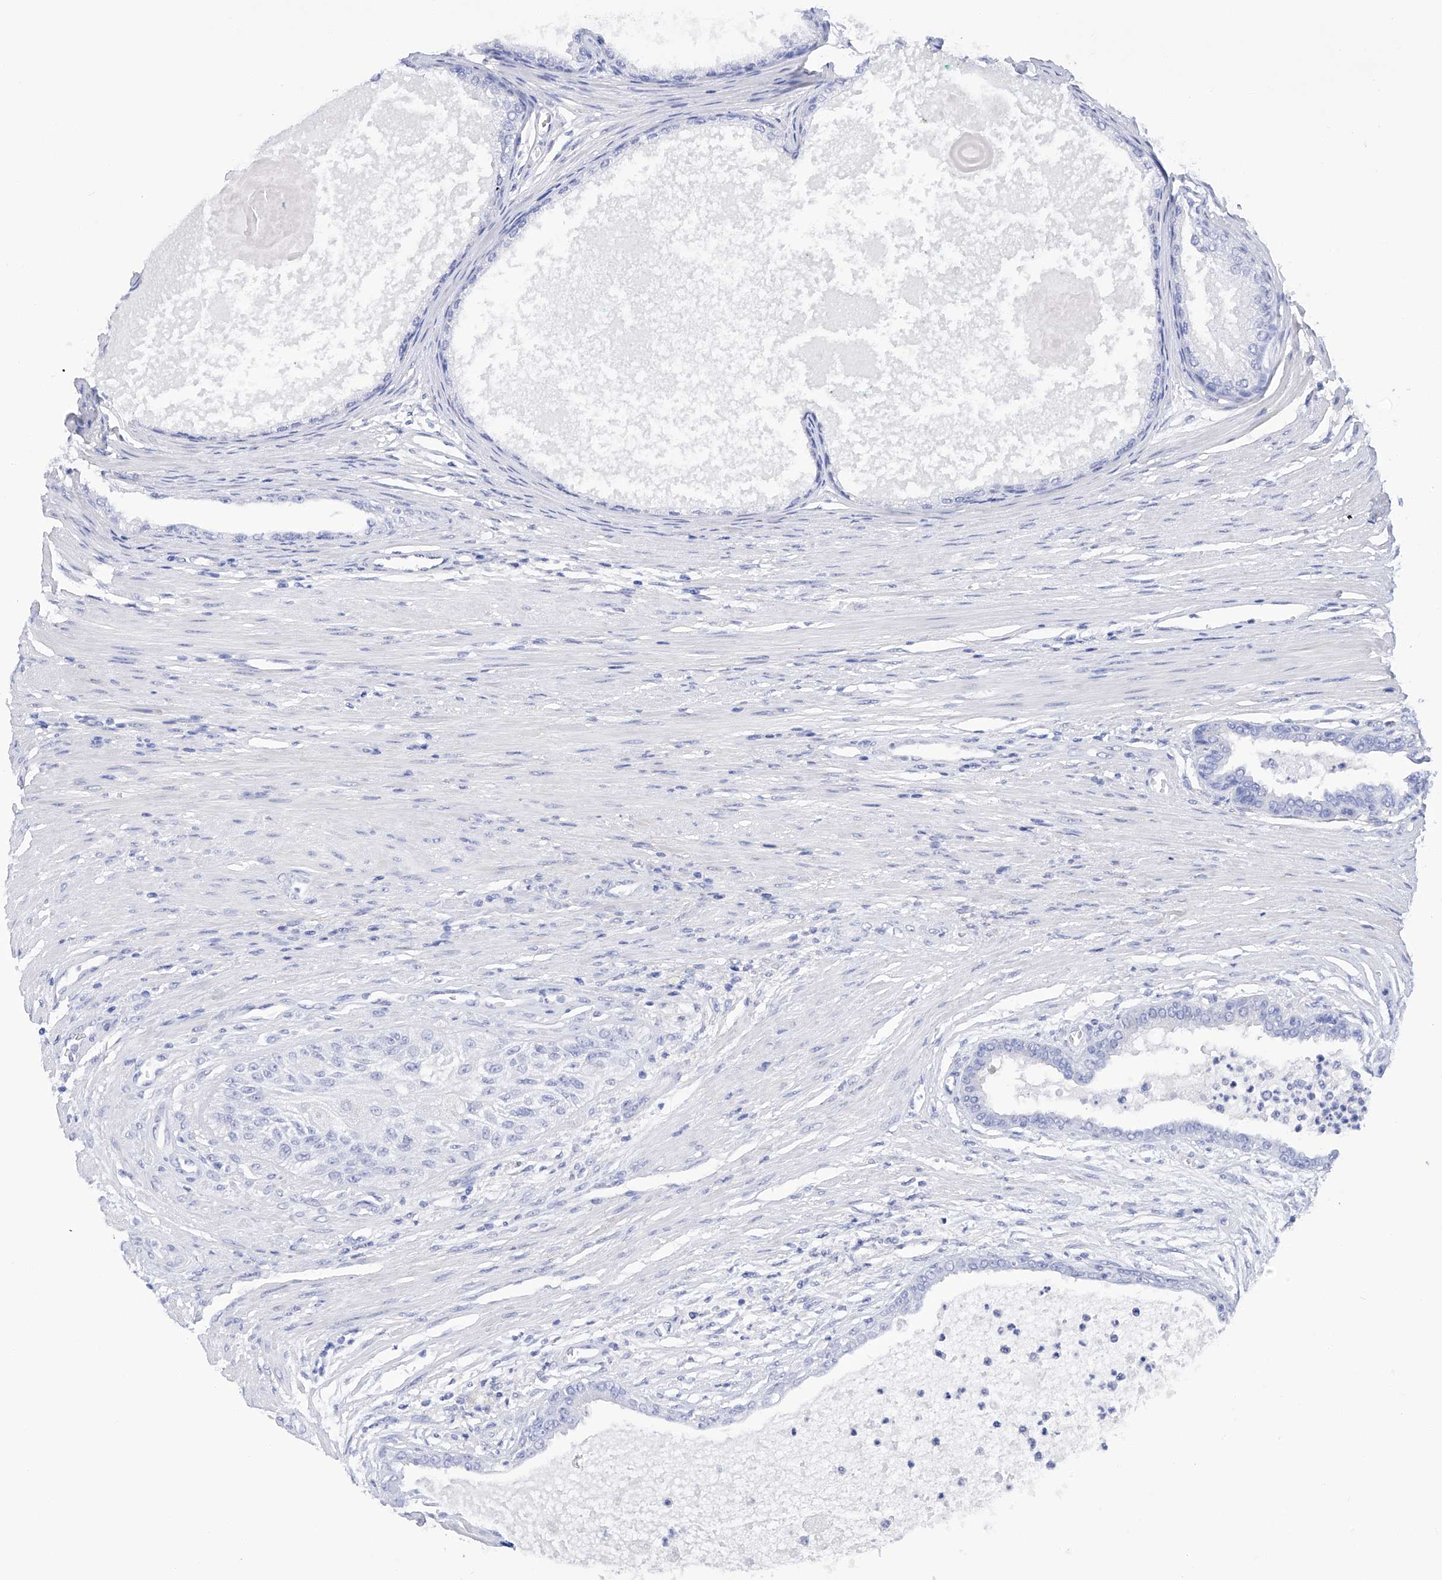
{"staining": {"intensity": "negative", "quantity": "none", "location": "none"}, "tissue": "prostate cancer", "cell_type": "Tumor cells", "image_type": "cancer", "snomed": [{"axis": "morphology", "description": "Normal tissue, NOS"}, {"axis": "morphology", "description": "Adenocarcinoma, Low grade"}, {"axis": "topography", "description": "Prostate"}, {"axis": "topography", "description": "Peripheral nerve tissue"}], "caption": "An immunohistochemistry (IHC) histopathology image of prostate low-grade adenocarcinoma is shown. There is no staining in tumor cells of prostate low-grade adenocarcinoma.", "gene": "FLG", "patient": {"sex": "male", "age": 71}}